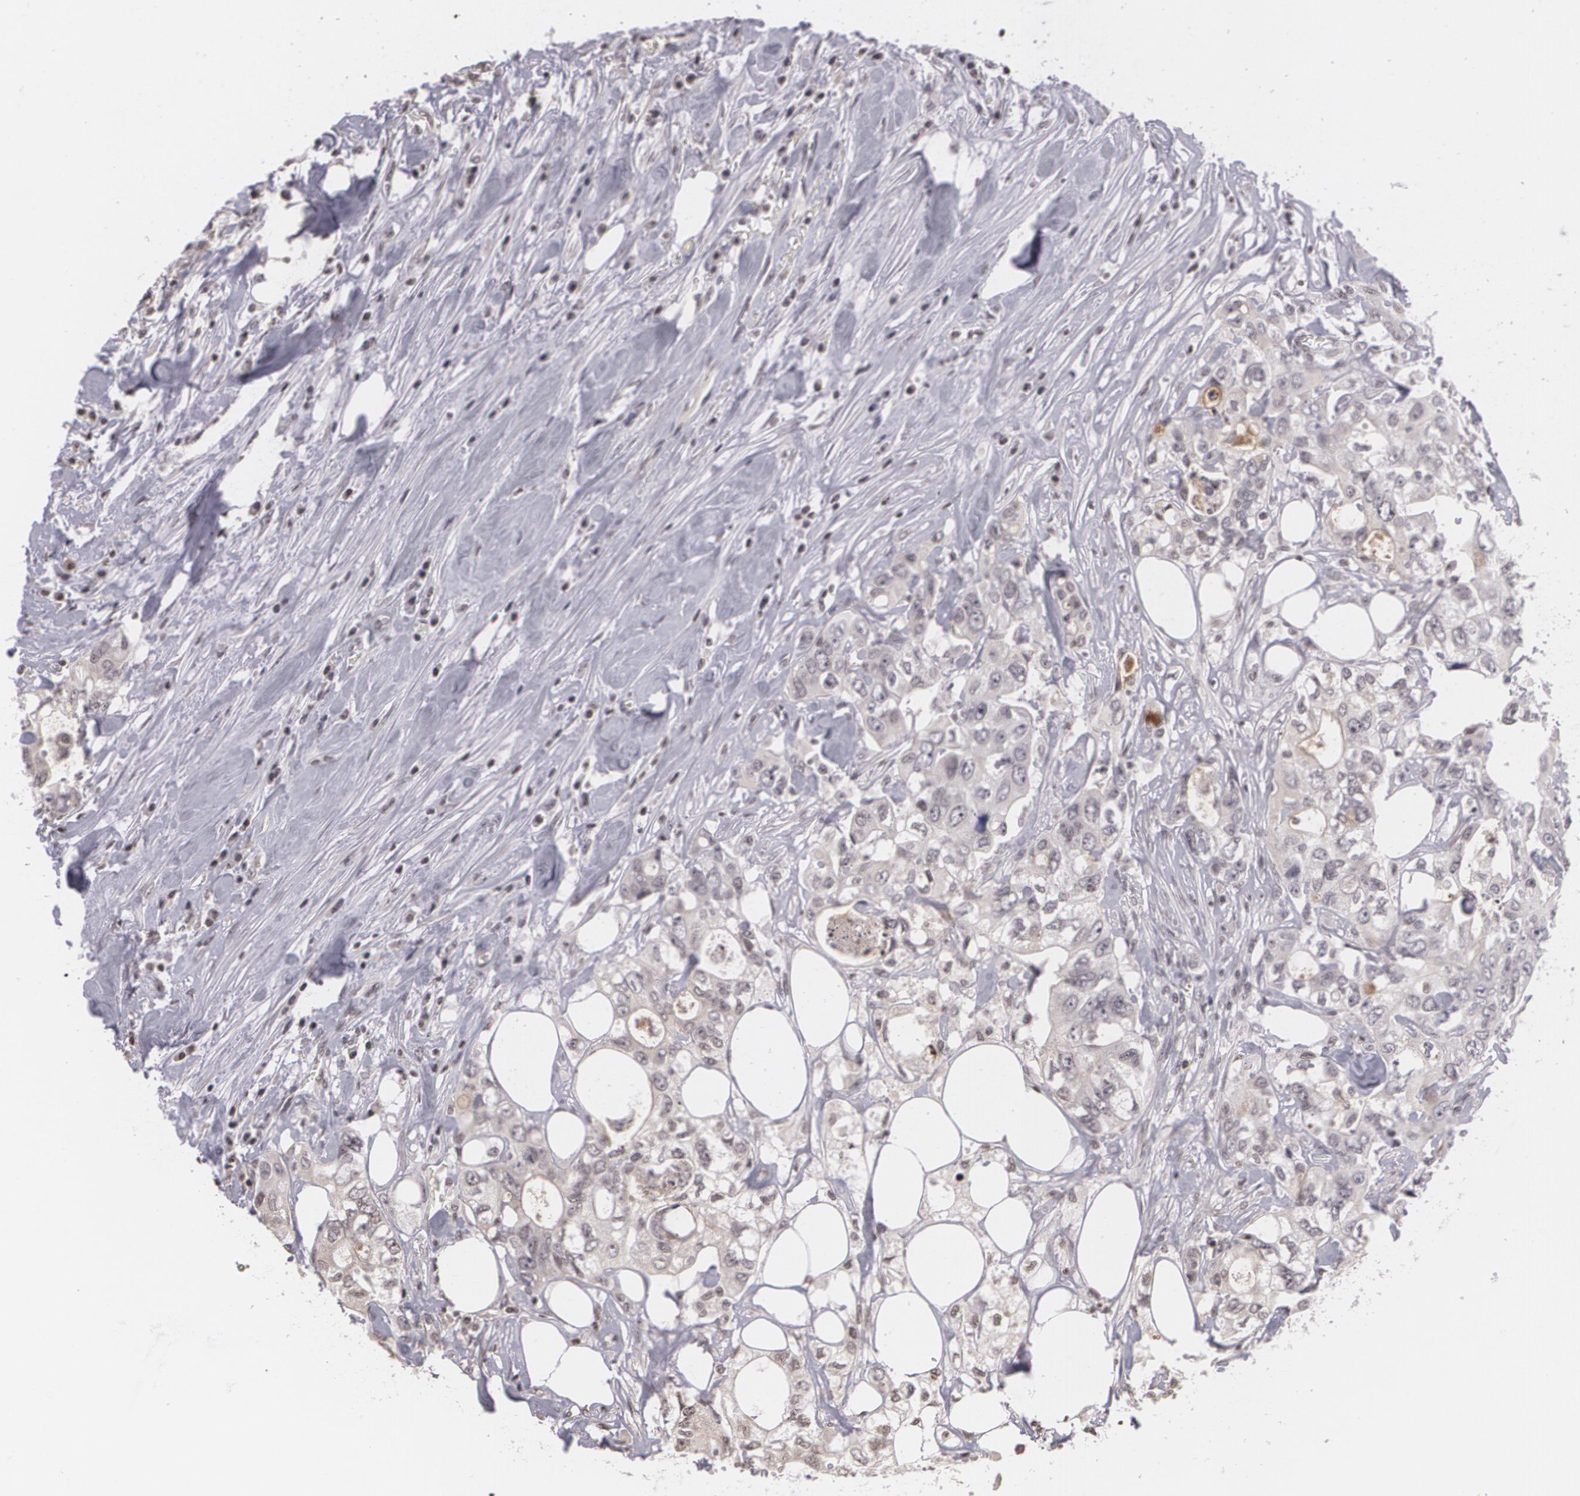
{"staining": {"intensity": "weak", "quantity": "<25%", "location": "cytoplasmic/membranous"}, "tissue": "colorectal cancer", "cell_type": "Tumor cells", "image_type": "cancer", "snomed": [{"axis": "morphology", "description": "Adenocarcinoma, NOS"}, {"axis": "topography", "description": "Rectum"}], "caption": "A high-resolution image shows immunohistochemistry (IHC) staining of adenocarcinoma (colorectal), which demonstrates no significant expression in tumor cells. The staining is performed using DAB (3,3'-diaminobenzidine) brown chromogen with nuclei counter-stained in using hematoxylin.", "gene": "MUC1", "patient": {"sex": "female", "age": 57}}